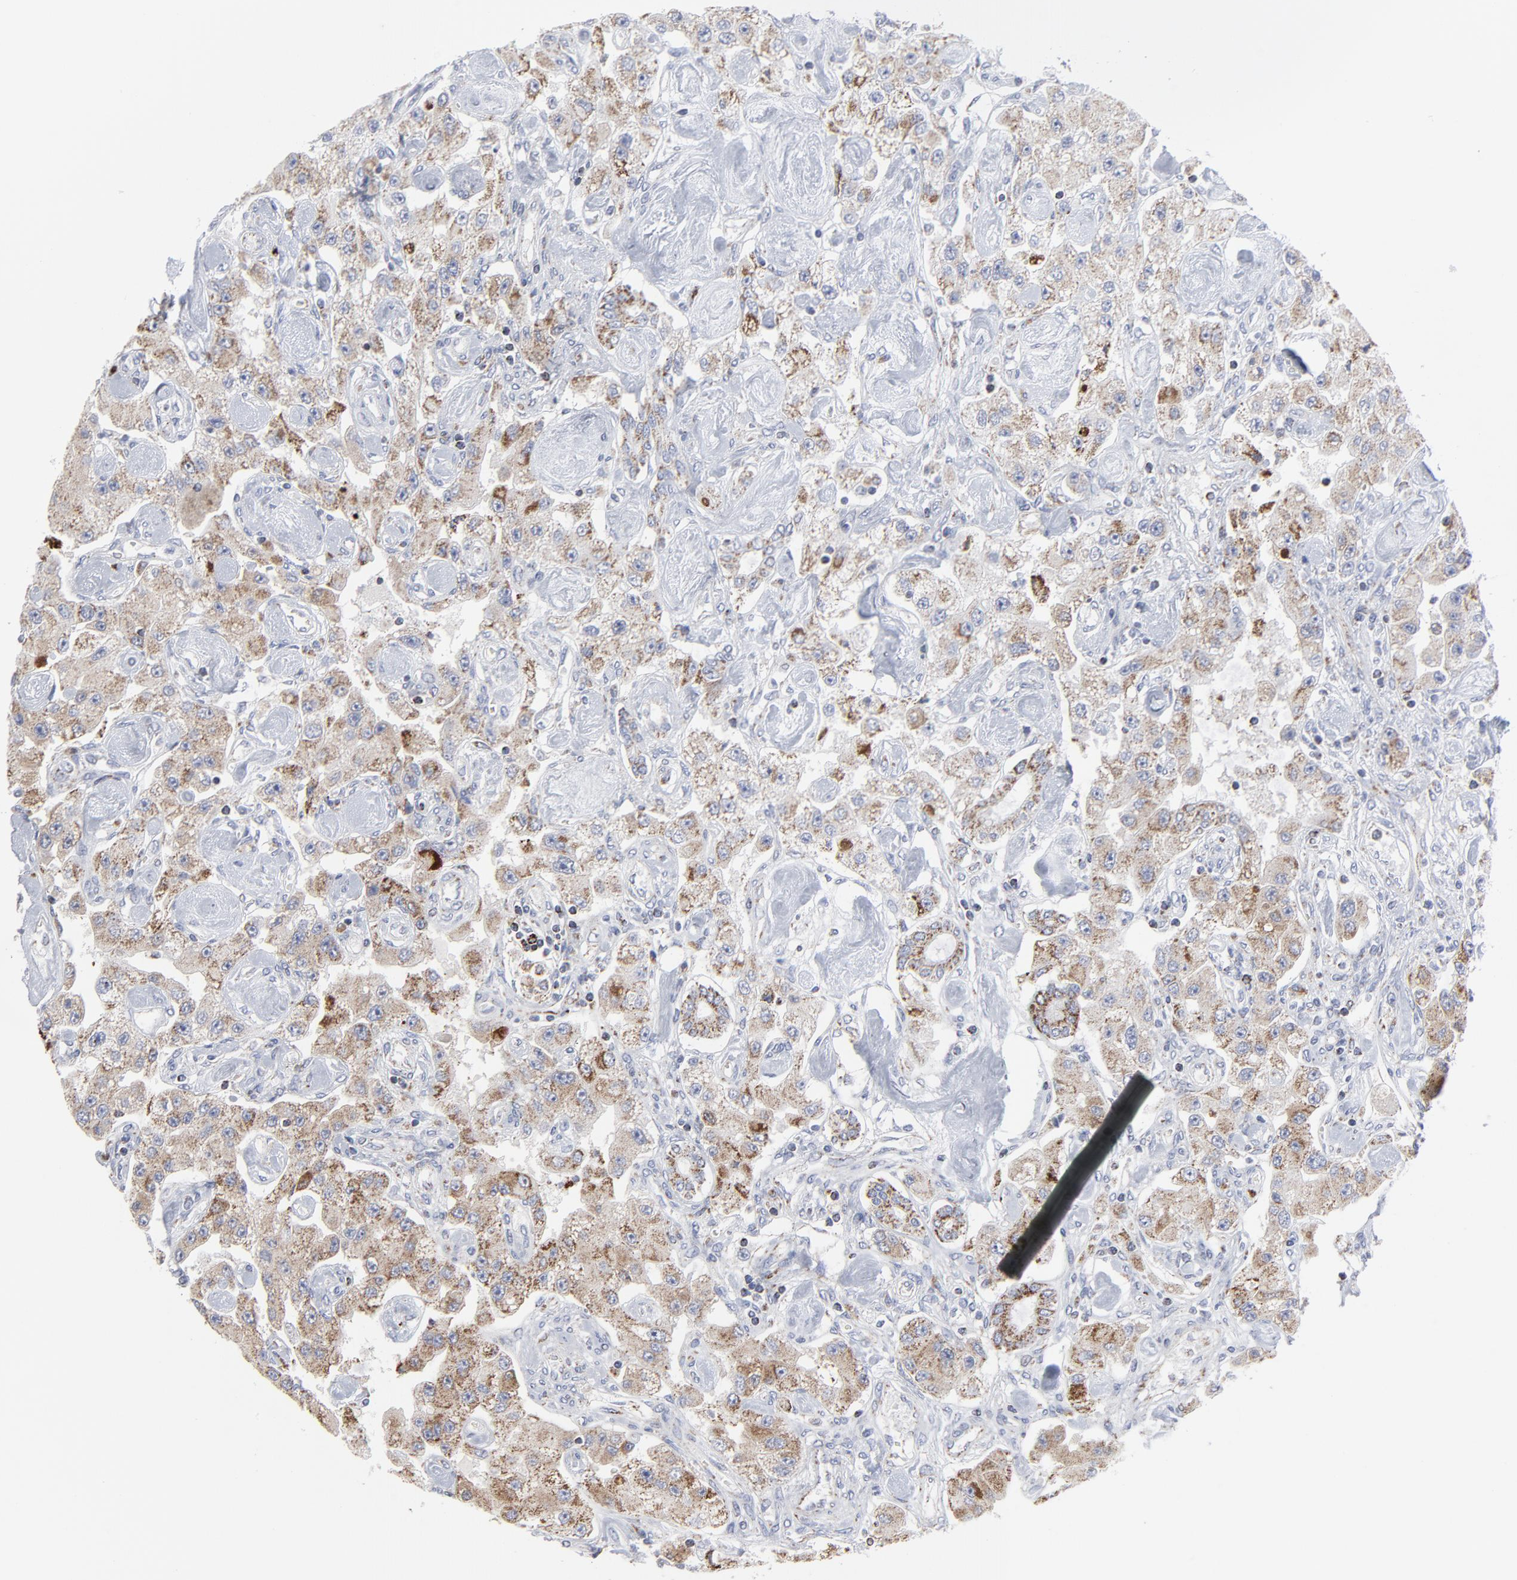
{"staining": {"intensity": "weak", "quantity": ">75%", "location": "cytoplasmic/membranous"}, "tissue": "carcinoid", "cell_type": "Tumor cells", "image_type": "cancer", "snomed": [{"axis": "morphology", "description": "Carcinoid, malignant, NOS"}, {"axis": "topography", "description": "Pancreas"}], "caption": "Carcinoid (malignant) tissue exhibits weak cytoplasmic/membranous staining in about >75% of tumor cells, visualized by immunohistochemistry. The staining is performed using DAB (3,3'-diaminobenzidine) brown chromogen to label protein expression. The nuclei are counter-stained blue using hematoxylin.", "gene": "TXNRD2", "patient": {"sex": "male", "age": 41}}